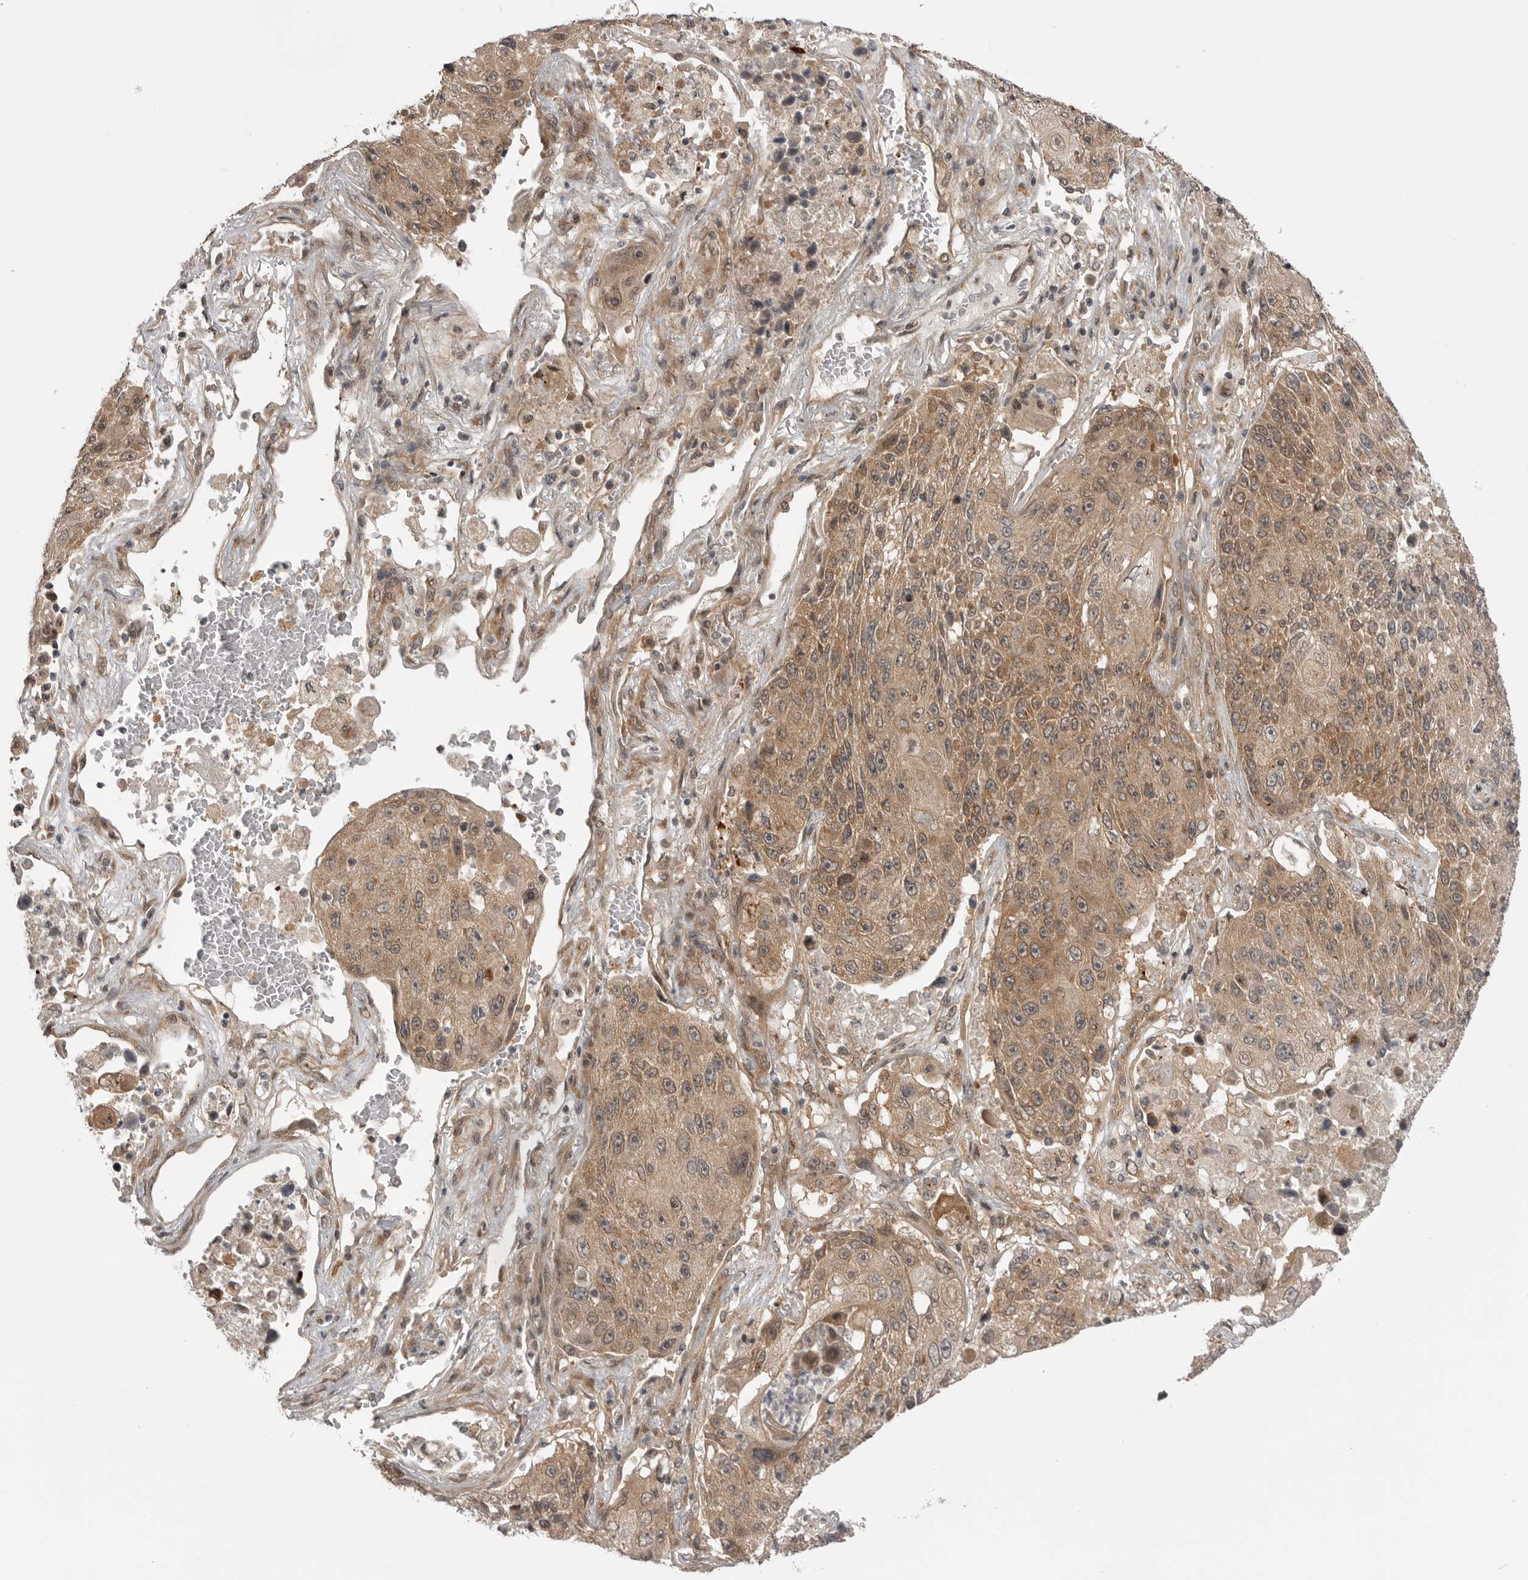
{"staining": {"intensity": "moderate", "quantity": ">75%", "location": "cytoplasmic/membranous"}, "tissue": "lung cancer", "cell_type": "Tumor cells", "image_type": "cancer", "snomed": [{"axis": "morphology", "description": "Squamous cell carcinoma, NOS"}, {"axis": "topography", "description": "Lung"}], "caption": "This is an image of IHC staining of lung cancer (squamous cell carcinoma), which shows moderate expression in the cytoplasmic/membranous of tumor cells.", "gene": "PDCL", "patient": {"sex": "male", "age": 61}}